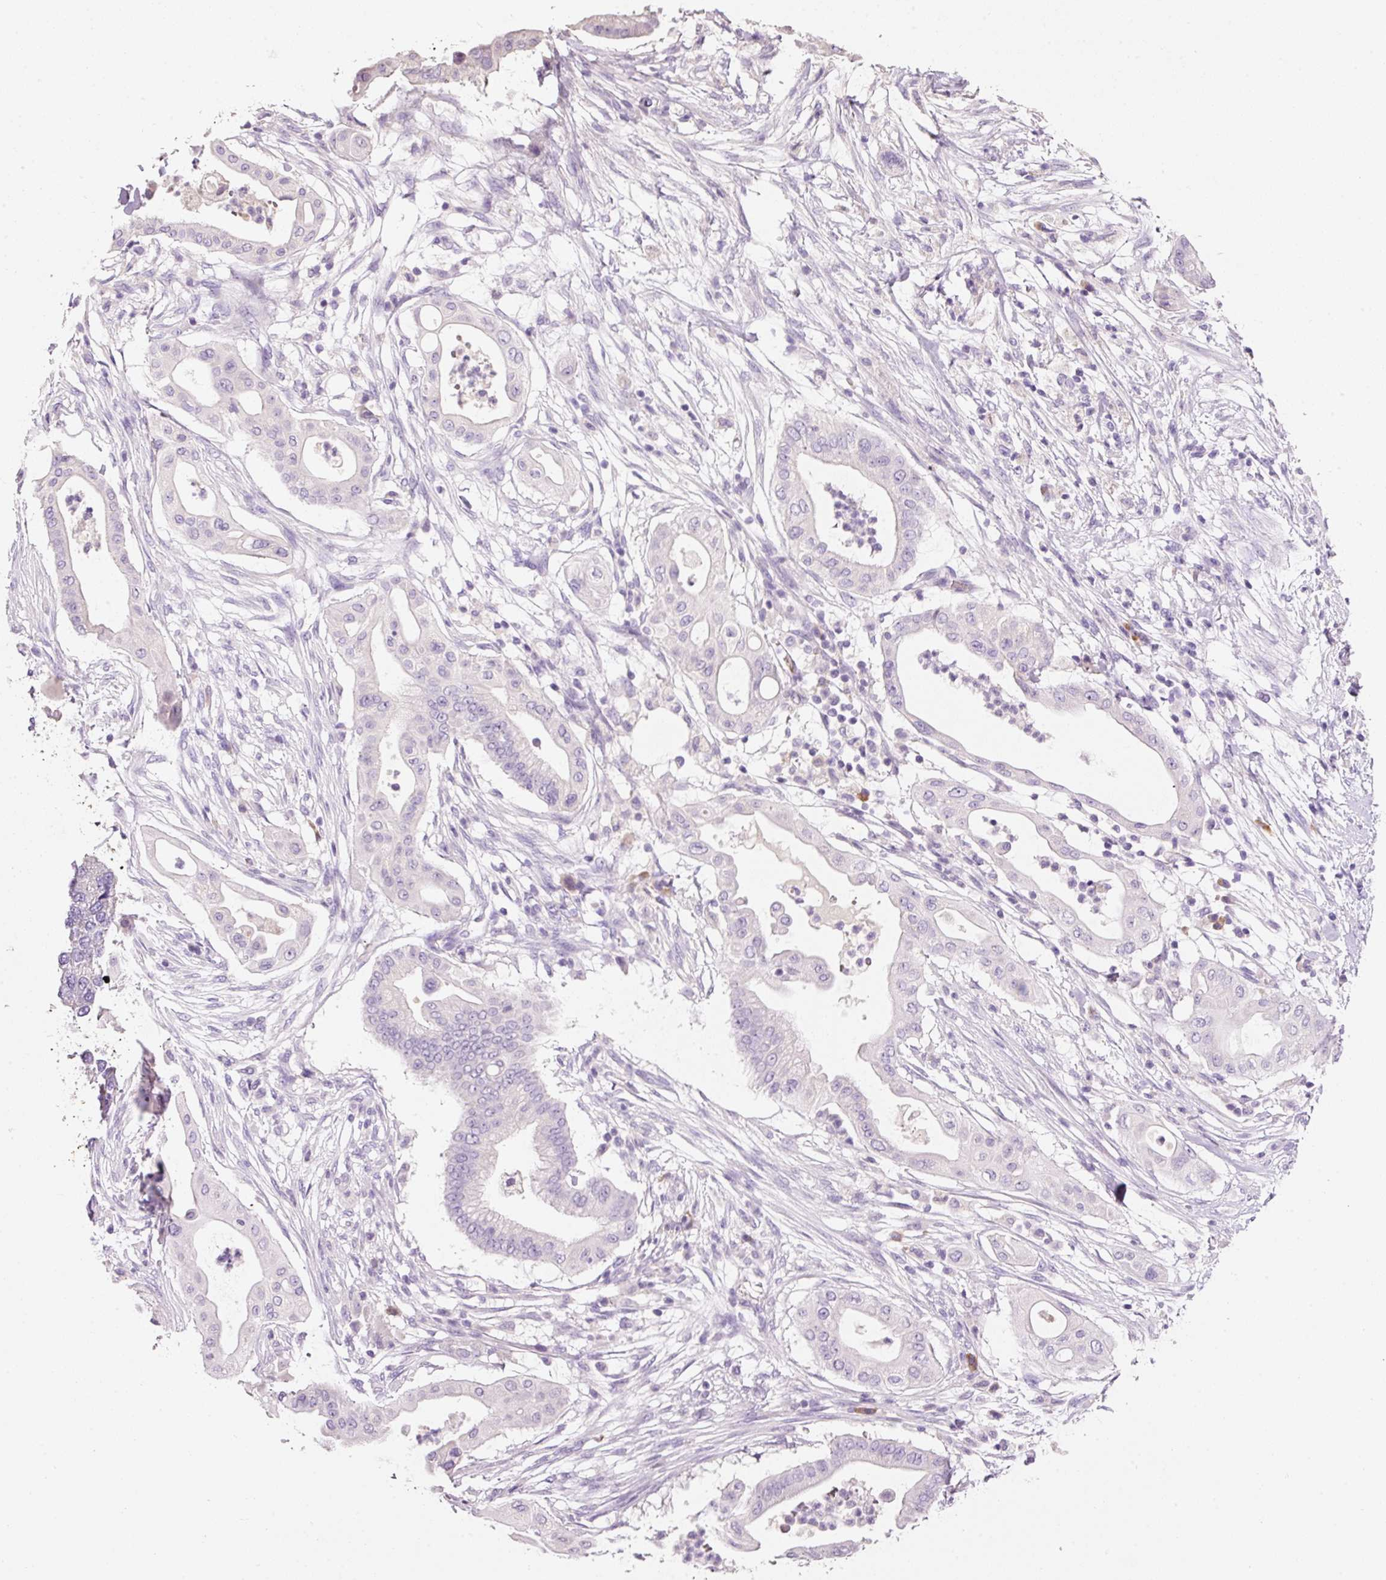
{"staining": {"intensity": "negative", "quantity": "none", "location": "none"}, "tissue": "pancreatic cancer", "cell_type": "Tumor cells", "image_type": "cancer", "snomed": [{"axis": "morphology", "description": "Adenocarcinoma, NOS"}, {"axis": "topography", "description": "Pancreas"}], "caption": "This is a image of immunohistochemistry (IHC) staining of pancreatic cancer, which shows no expression in tumor cells.", "gene": "TENT5C", "patient": {"sex": "male", "age": 68}}